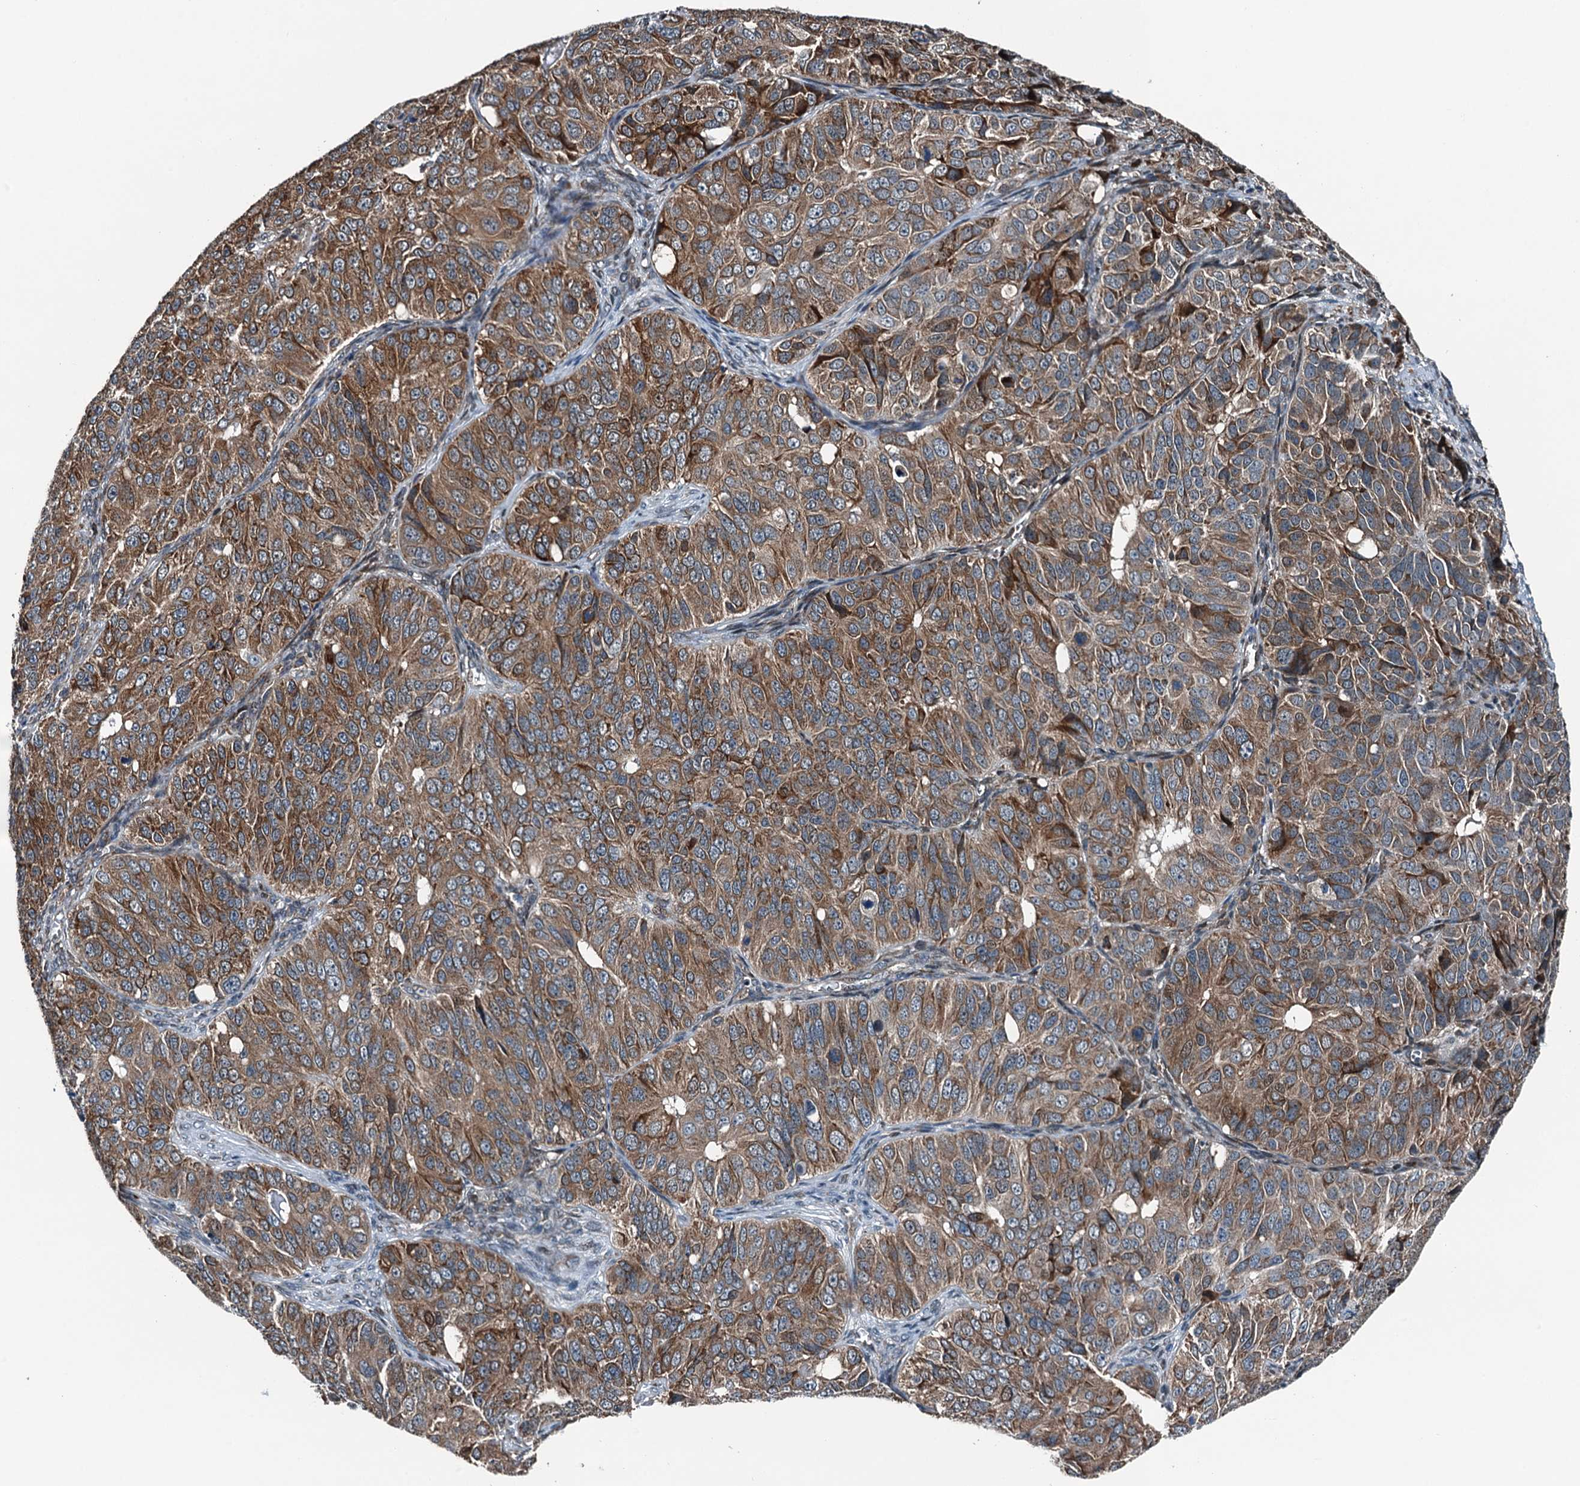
{"staining": {"intensity": "moderate", "quantity": ">75%", "location": "cytoplasmic/membranous"}, "tissue": "ovarian cancer", "cell_type": "Tumor cells", "image_type": "cancer", "snomed": [{"axis": "morphology", "description": "Carcinoma, endometroid"}, {"axis": "topography", "description": "Ovary"}], "caption": "Human endometroid carcinoma (ovarian) stained for a protein (brown) shows moderate cytoplasmic/membranous positive positivity in about >75% of tumor cells.", "gene": "TAMALIN", "patient": {"sex": "female", "age": 51}}